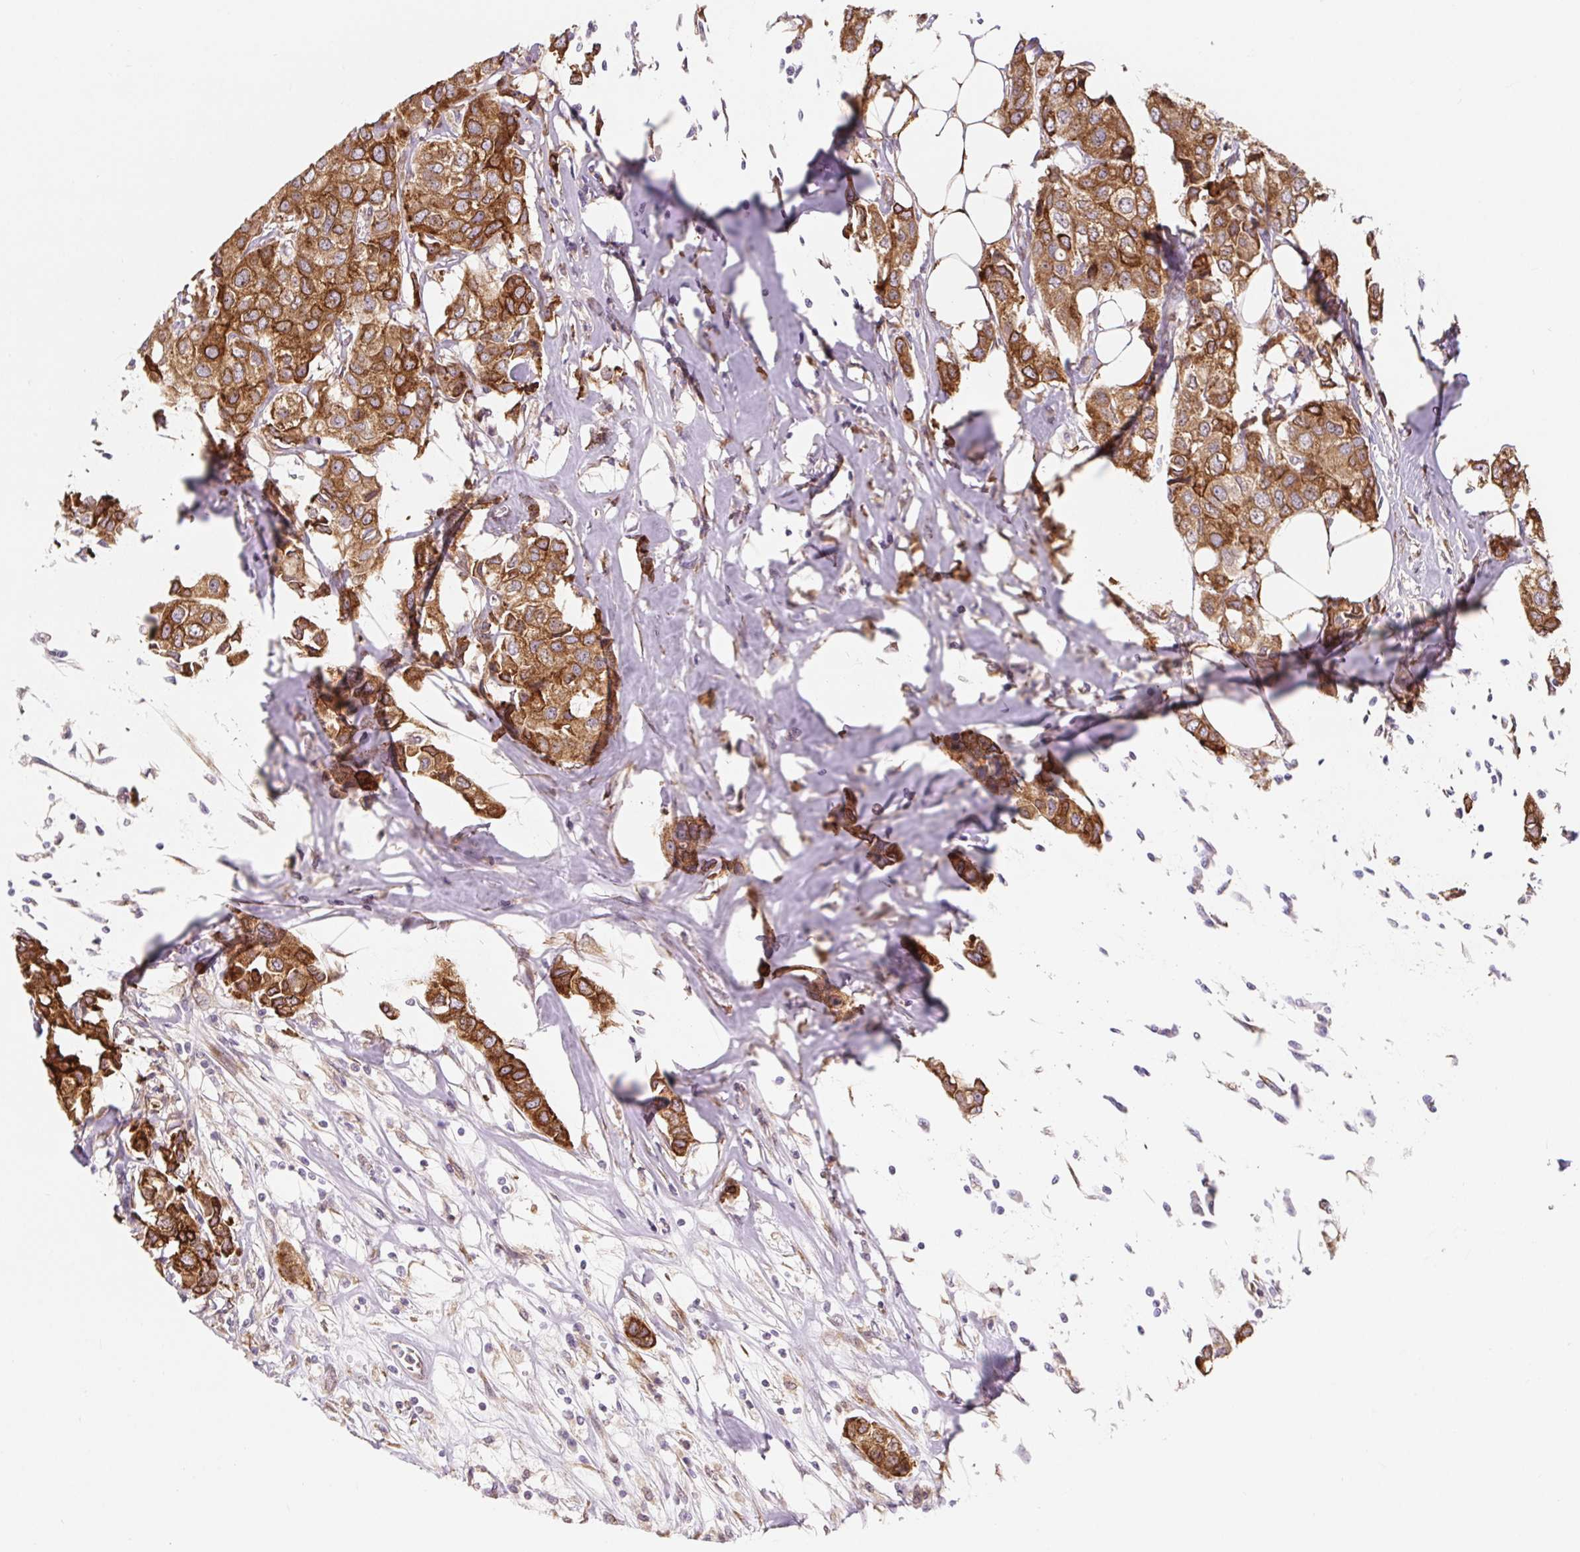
{"staining": {"intensity": "moderate", "quantity": ">75%", "location": "cytoplasmic/membranous"}, "tissue": "breast cancer", "cell_type": "Tumor cells", "image_type": "cancer", "snomed": [{"axis": "morphology", "description": "Duct carcinoma"}, {"axis": "topography", "description": "Breast"}], "caption": "Human breast infiltrating ductal carcinoma stained with a protein marker exhibits moderate staining in tumor cells.", "gene": "LYPD5", "patient": {"sex": "female", "age": 80}}